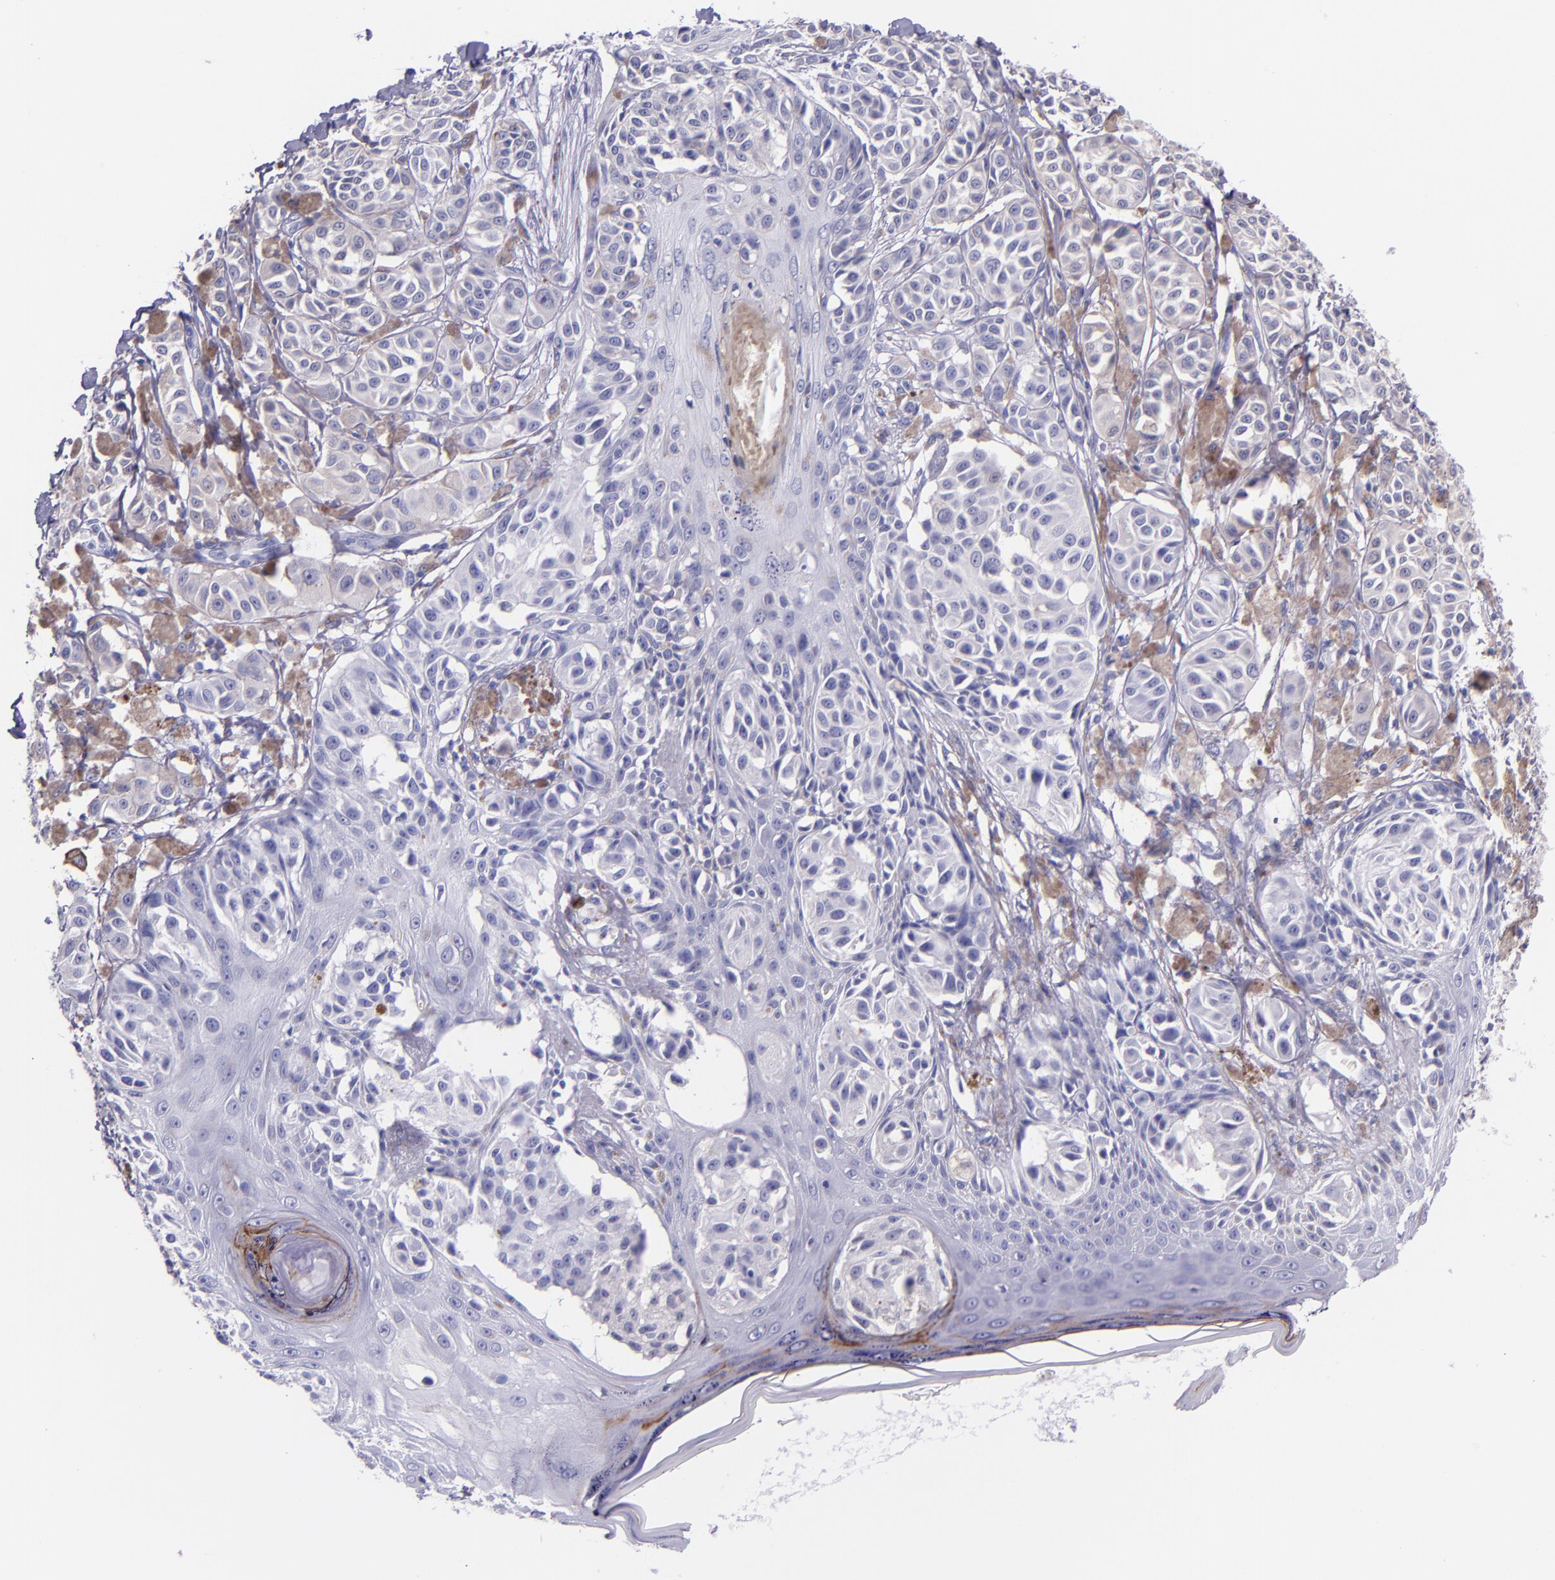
{"staining": {"intensity": "negative", "quantity": "none", "location": "none"}, "tissue": "melanoma", "cell_type": "Tumor cells", "image_type": "cancer", "snomed": [{"axis": "morphology", "description": "Malignant melanoma, NOS"}, {"axis": "topography", "description": "Skin"}], "caption": "Melanoma stained for a protein using immunohistochemistry (IHC) exhibits no staining tumor cells.", "gene": "MBP", "patient": {"sex": "male", "age": 76}}